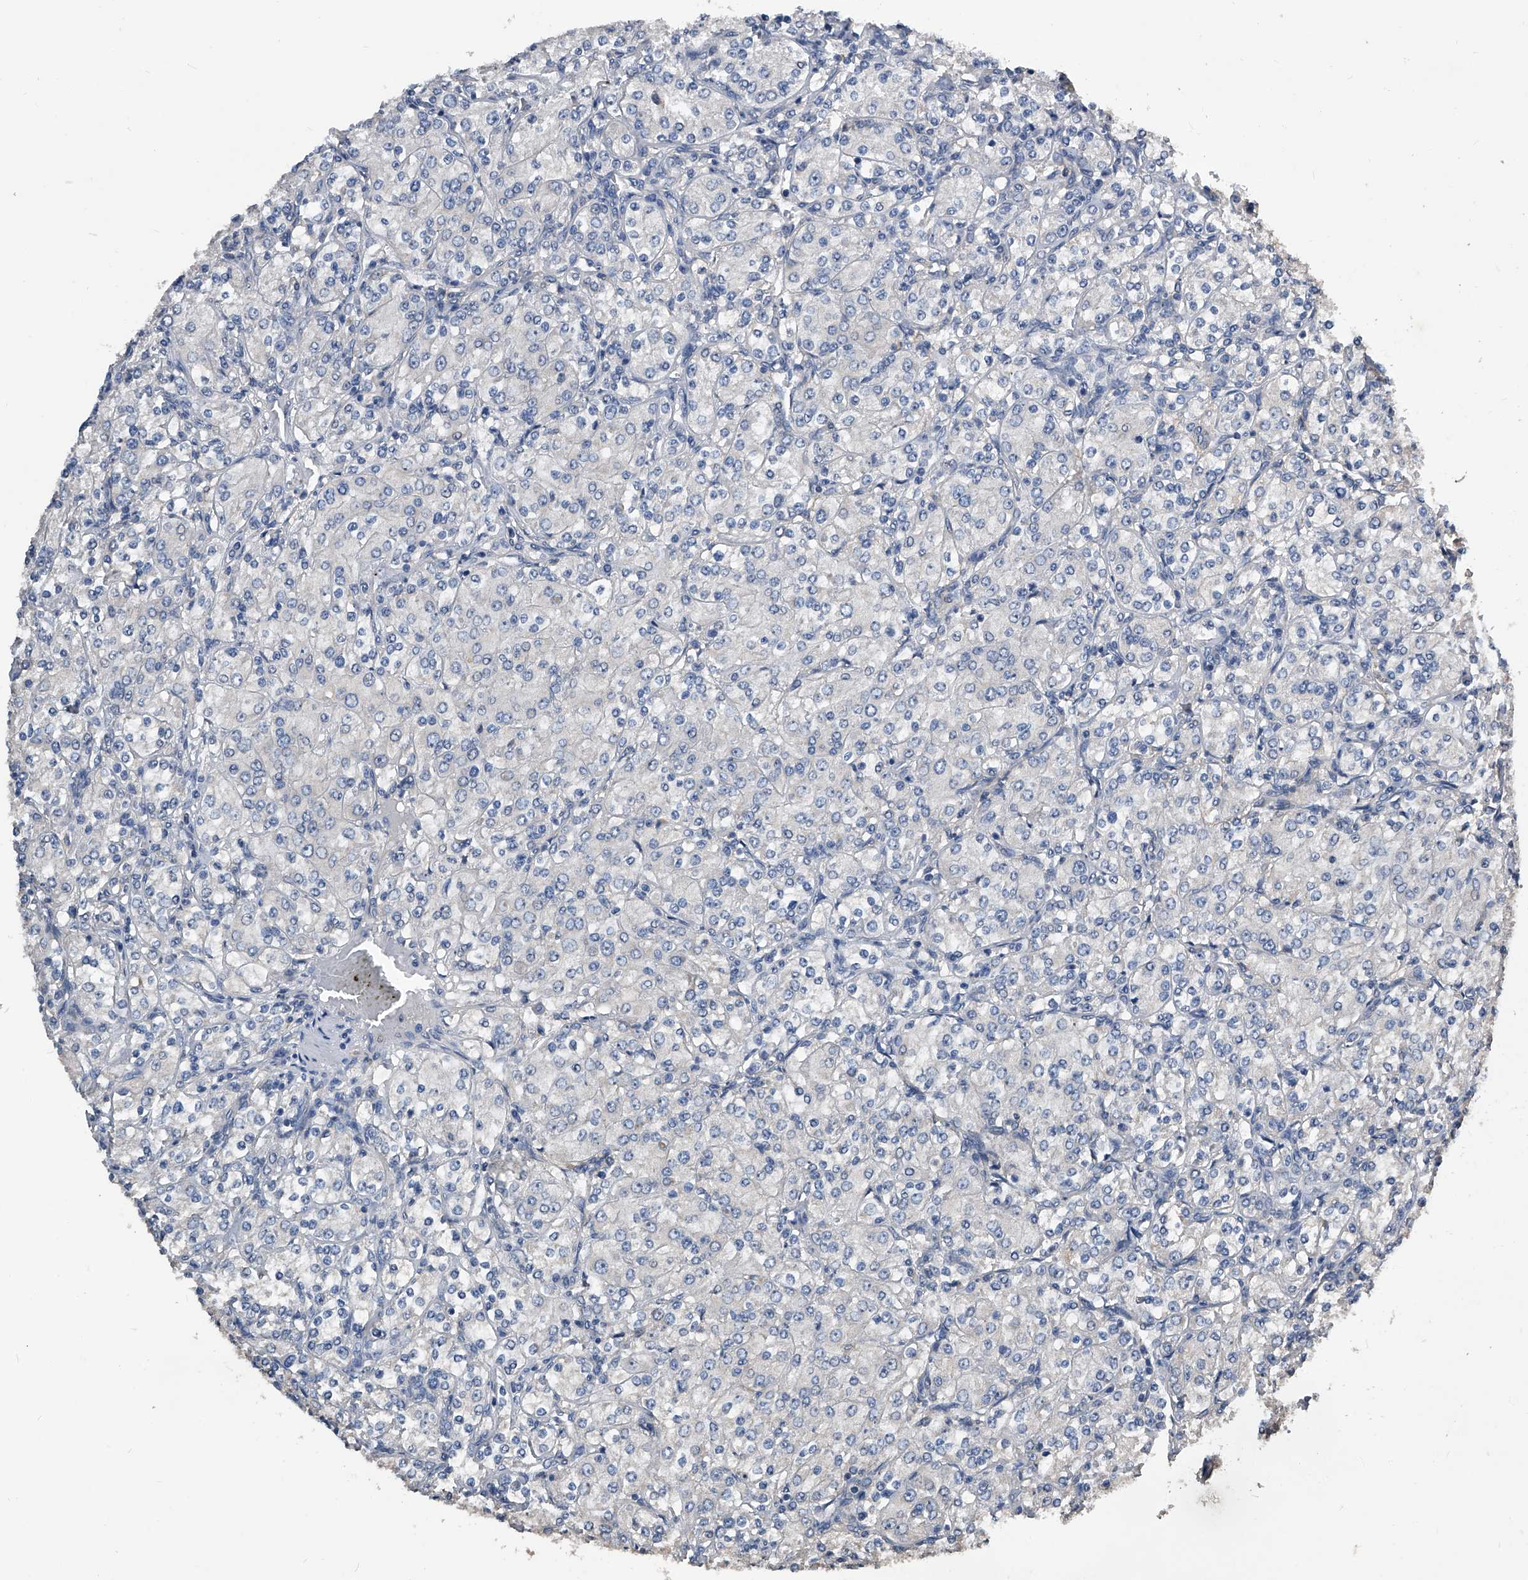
{"staining": {"intensity": "negative", "quantity": "none", "location": "none"}, "tissue": "renal cancer", "cell_type": "Tumor cells", "image_type": "cancer", "snomed": [{"axis": "morphology", "description": "Adenocarcinoma, NOS"}, {"axis": "topography", "description": "Kidney"}], "caption": "There is no significant expression in tumor cells of adenocarcinoma (renal).", "gene": "PHACTR1", "patient": {"sex": "male", "age": 77}}